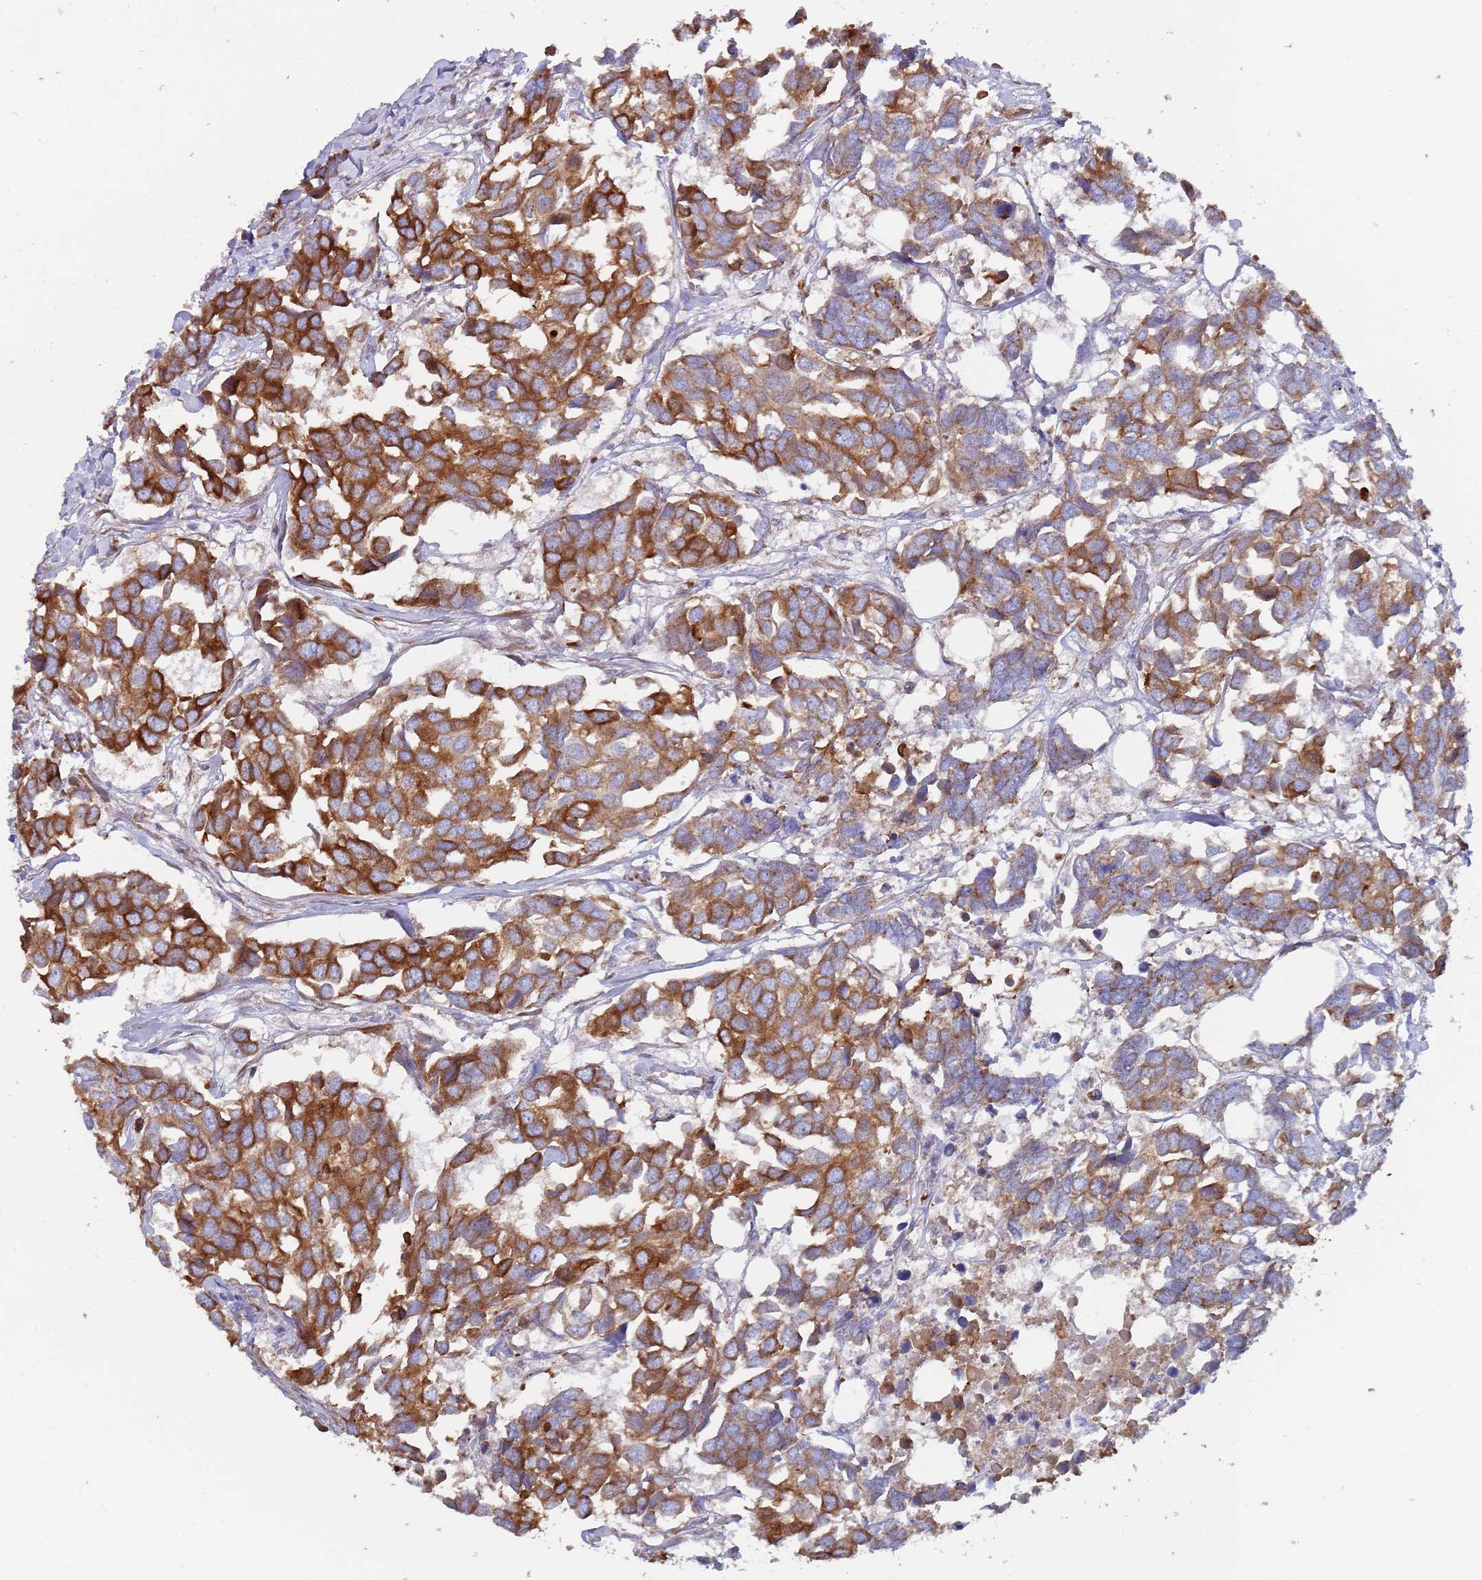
{"staining": {"intensity": "moderate", "quantity": ">75%", "location": "cytoplasmic/membranous"}, "tissue": "breast cancer", "cell_type": "Tumor cells", "image_type": "cancer", "snomed": [{"axis": "morphology", "description": "Duct carcinoma"}, {"axis": "topography", "description": "Breast"}], "caption": "IHC of breast cancer (intraductal carcinoma) displays medium levels of moderate cytoplasmic/membranous positivity in approximately >75% of tumor cells.", "gene": "ZNF844", "patient": {"sex": "female", "age": 83}}